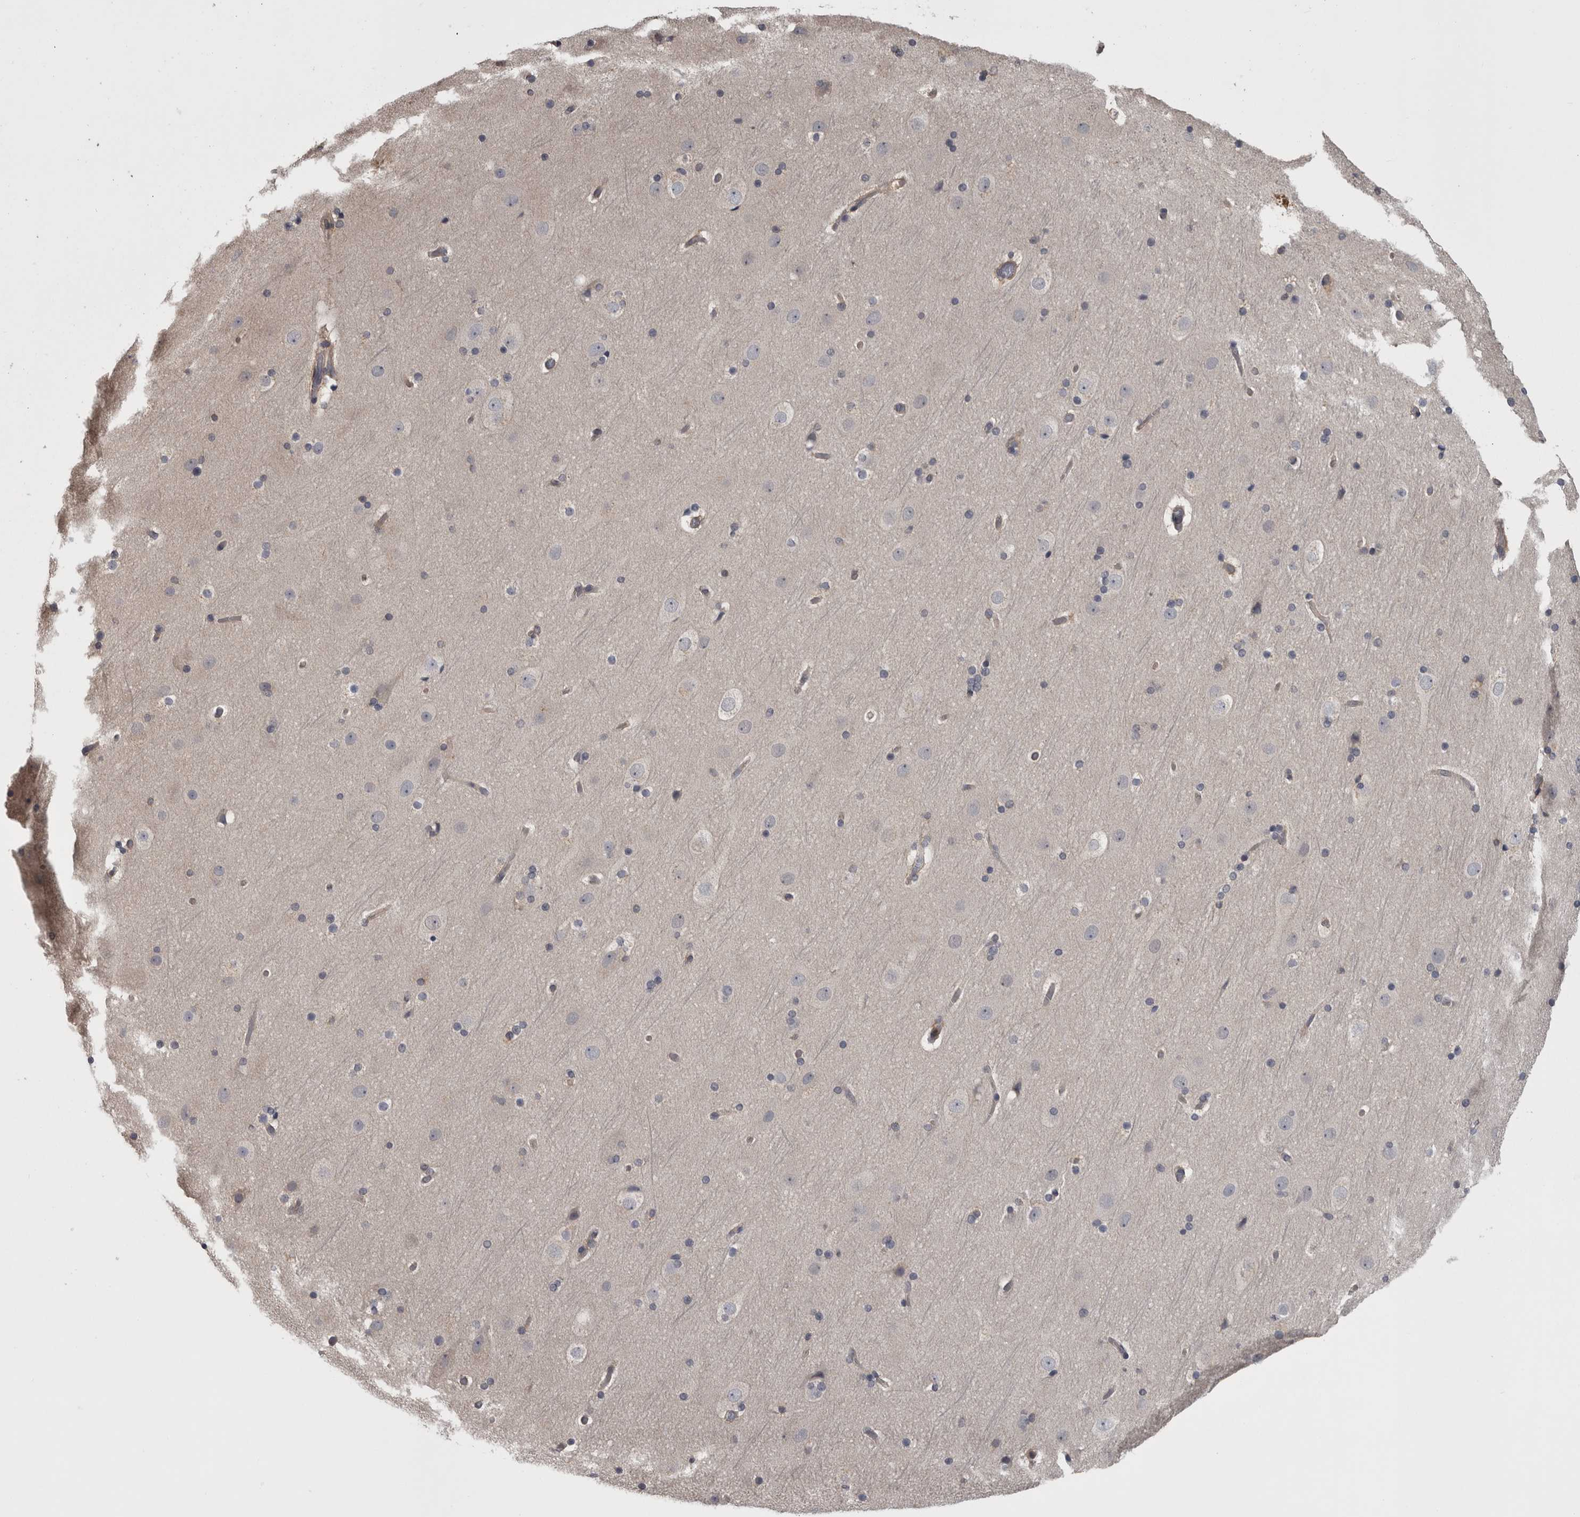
{"staining": {"intensity": "weak", "quantity": "25%-75%", "location": "cytoplasmic/membranous"}, "tissue": "cerebral cortex", "cell_type": "Endothelial cells", "image_type": "normal", "snomed": [{"axis": "morphology", "description": "Normal tissue, NOS"}, {"axis": "topography", "description": "Cerebral cortex"}], "caption": "Endothelial cells show weak cytoplasmic/membranous staining in about 25%-75% of cells in benign cerebral cortex. The protein of interest is shown in brown color, while the nuclei are stained blue.", "gene": "APRT", "patient": {"sex": "male", "age": 57}}